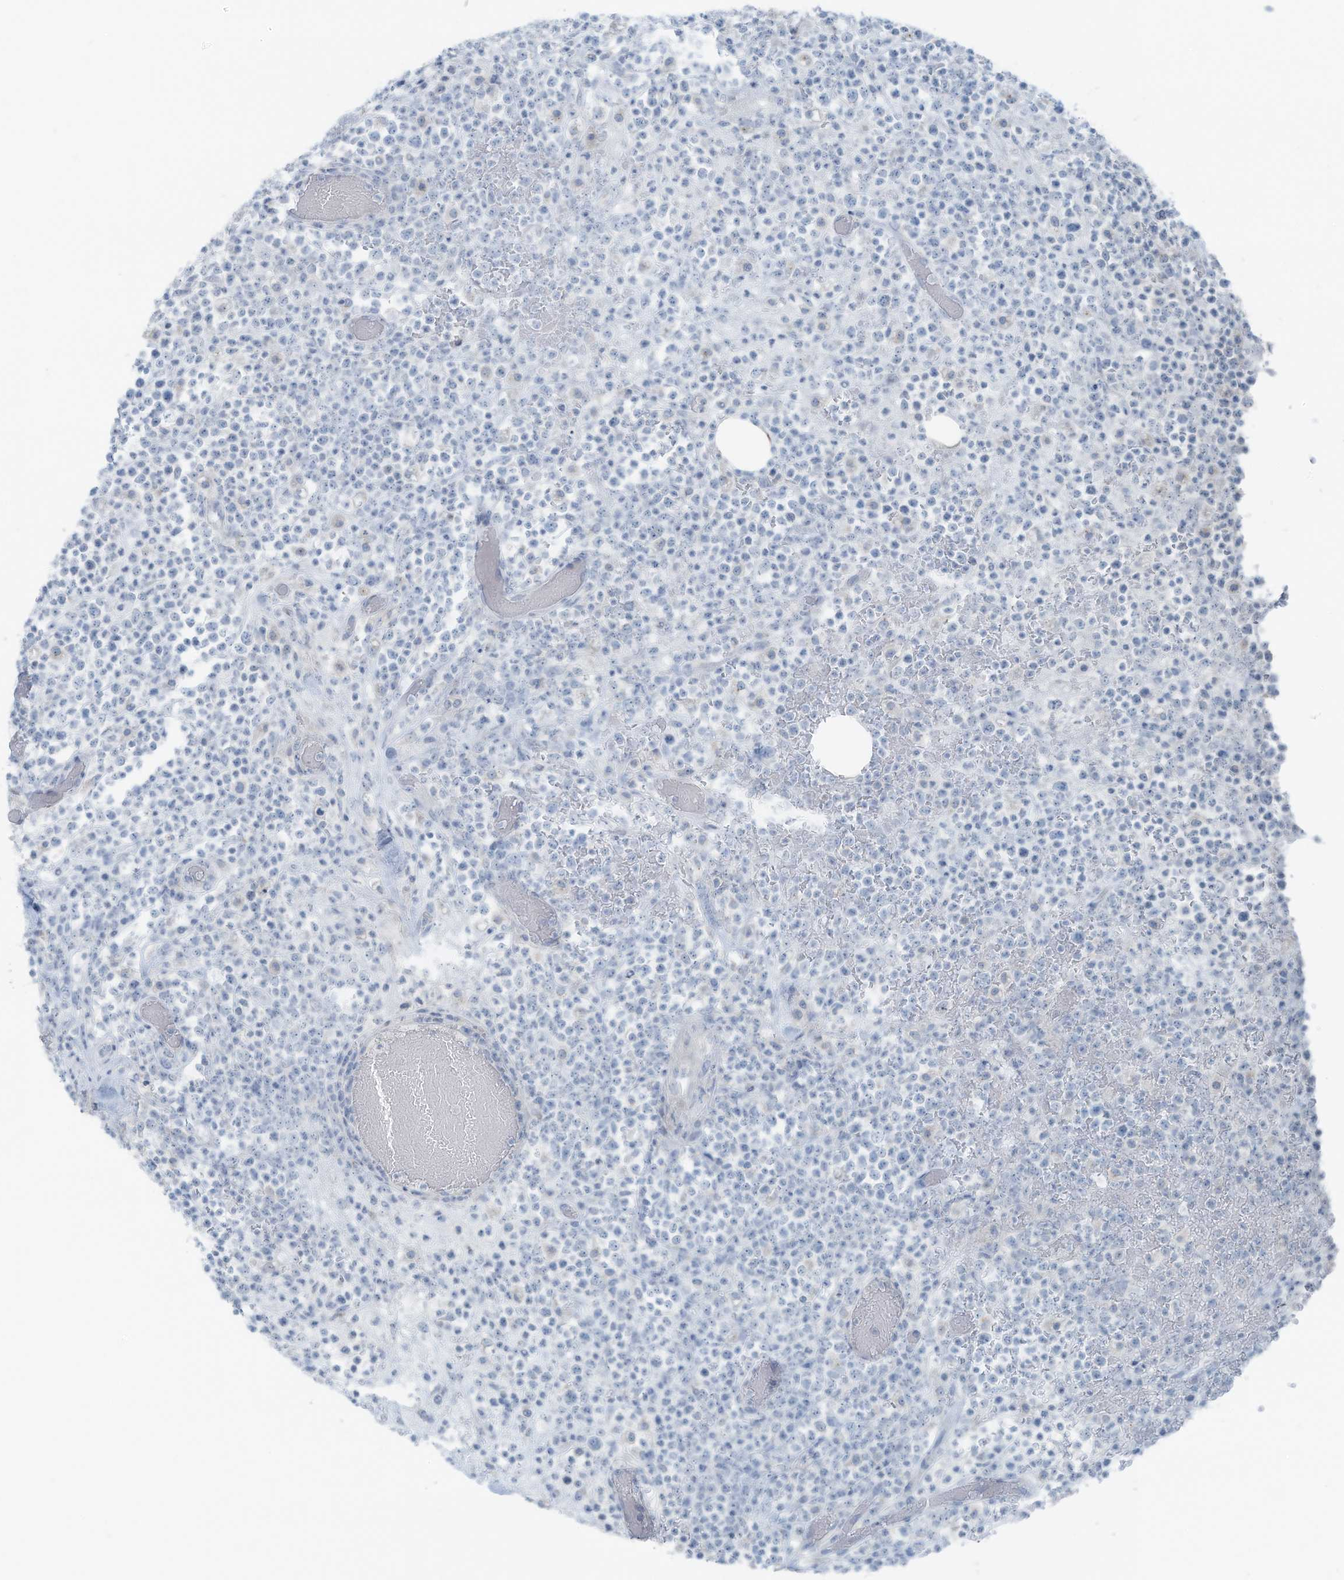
{"staining": {"intensity": "negative", "quantity": "none", "location": "none"}, "tissue": "lymphoma", "cell_type": "Tumor cells", "image_type": "cancer", "snomed": [{"axis": "morphology", "description": "Malignant lymphoma, non-Hodgkin's type, High grade"}, {"axis": "topography", "description": "Colon"}], "caption": "IHC micrograph of human high-grade malignant lymphoma, non-Hodgkin's type stained for a protein (brown), which demonstrates no staining in tumor cells.", "gene": "SLC25A43", "patient": {"sex": "female", "age": 53}}